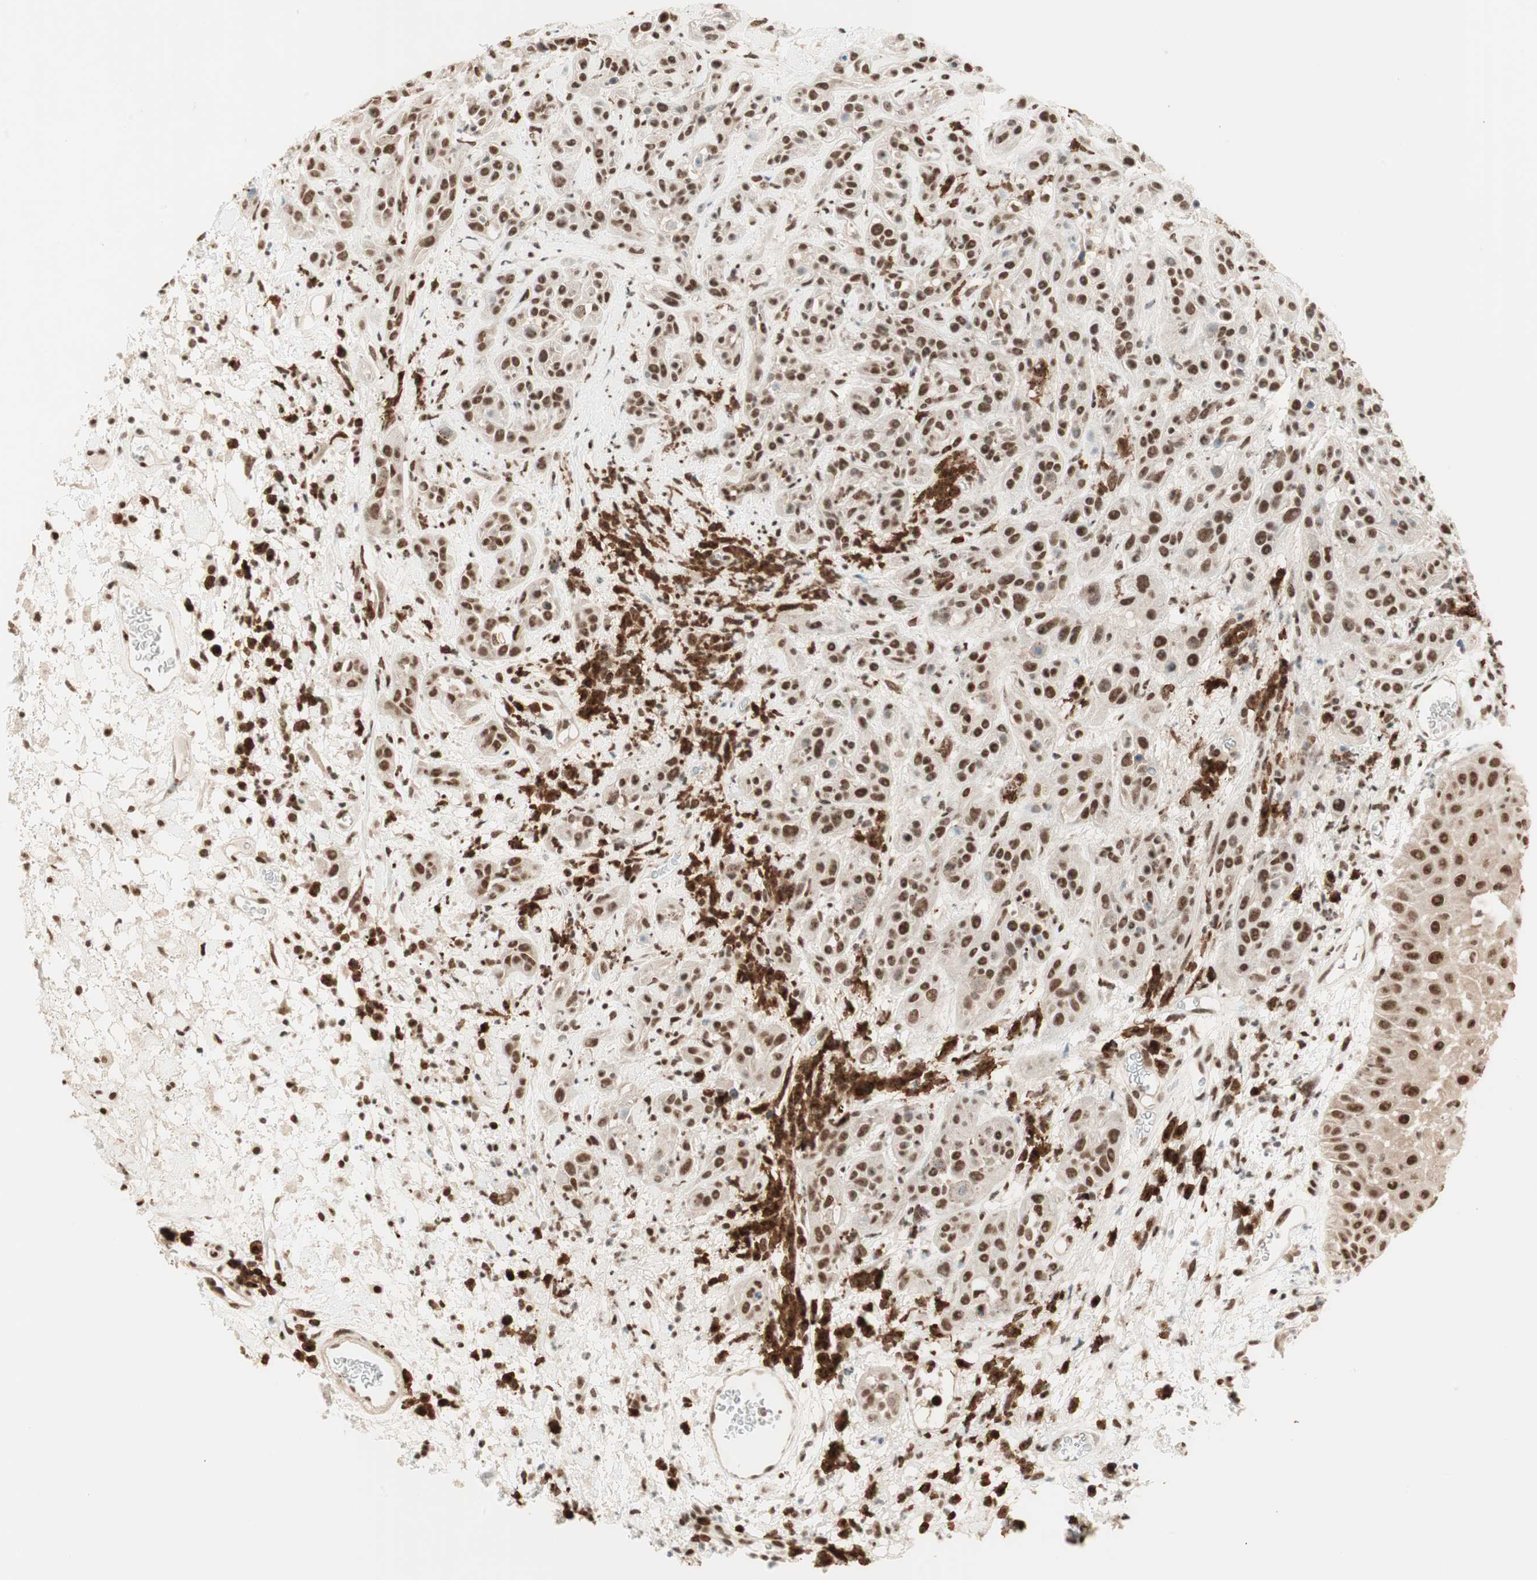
{"staining": {"intensity": "moderate", "quantity": ">75%", "location": "nuclear"}, "tissue": "head and neck cancer", "cell_type": "Tumor cells", "image_type": "cancer", "snomed": [{"axis": "morphology", "description": "Squamous cell carcinoma, NOS"}, {"axis": "topography", "description": "Head-Neck"}], "caption": "Approximately >75% of tumor cells in head and neck cancer (squamous cell carcinoma) exhibit moderate nuclear protein expression as visualized by brown immunohistochemical staining.", "gene": "SMARCE1", "patient": {"sex": "male", "age": 62}}